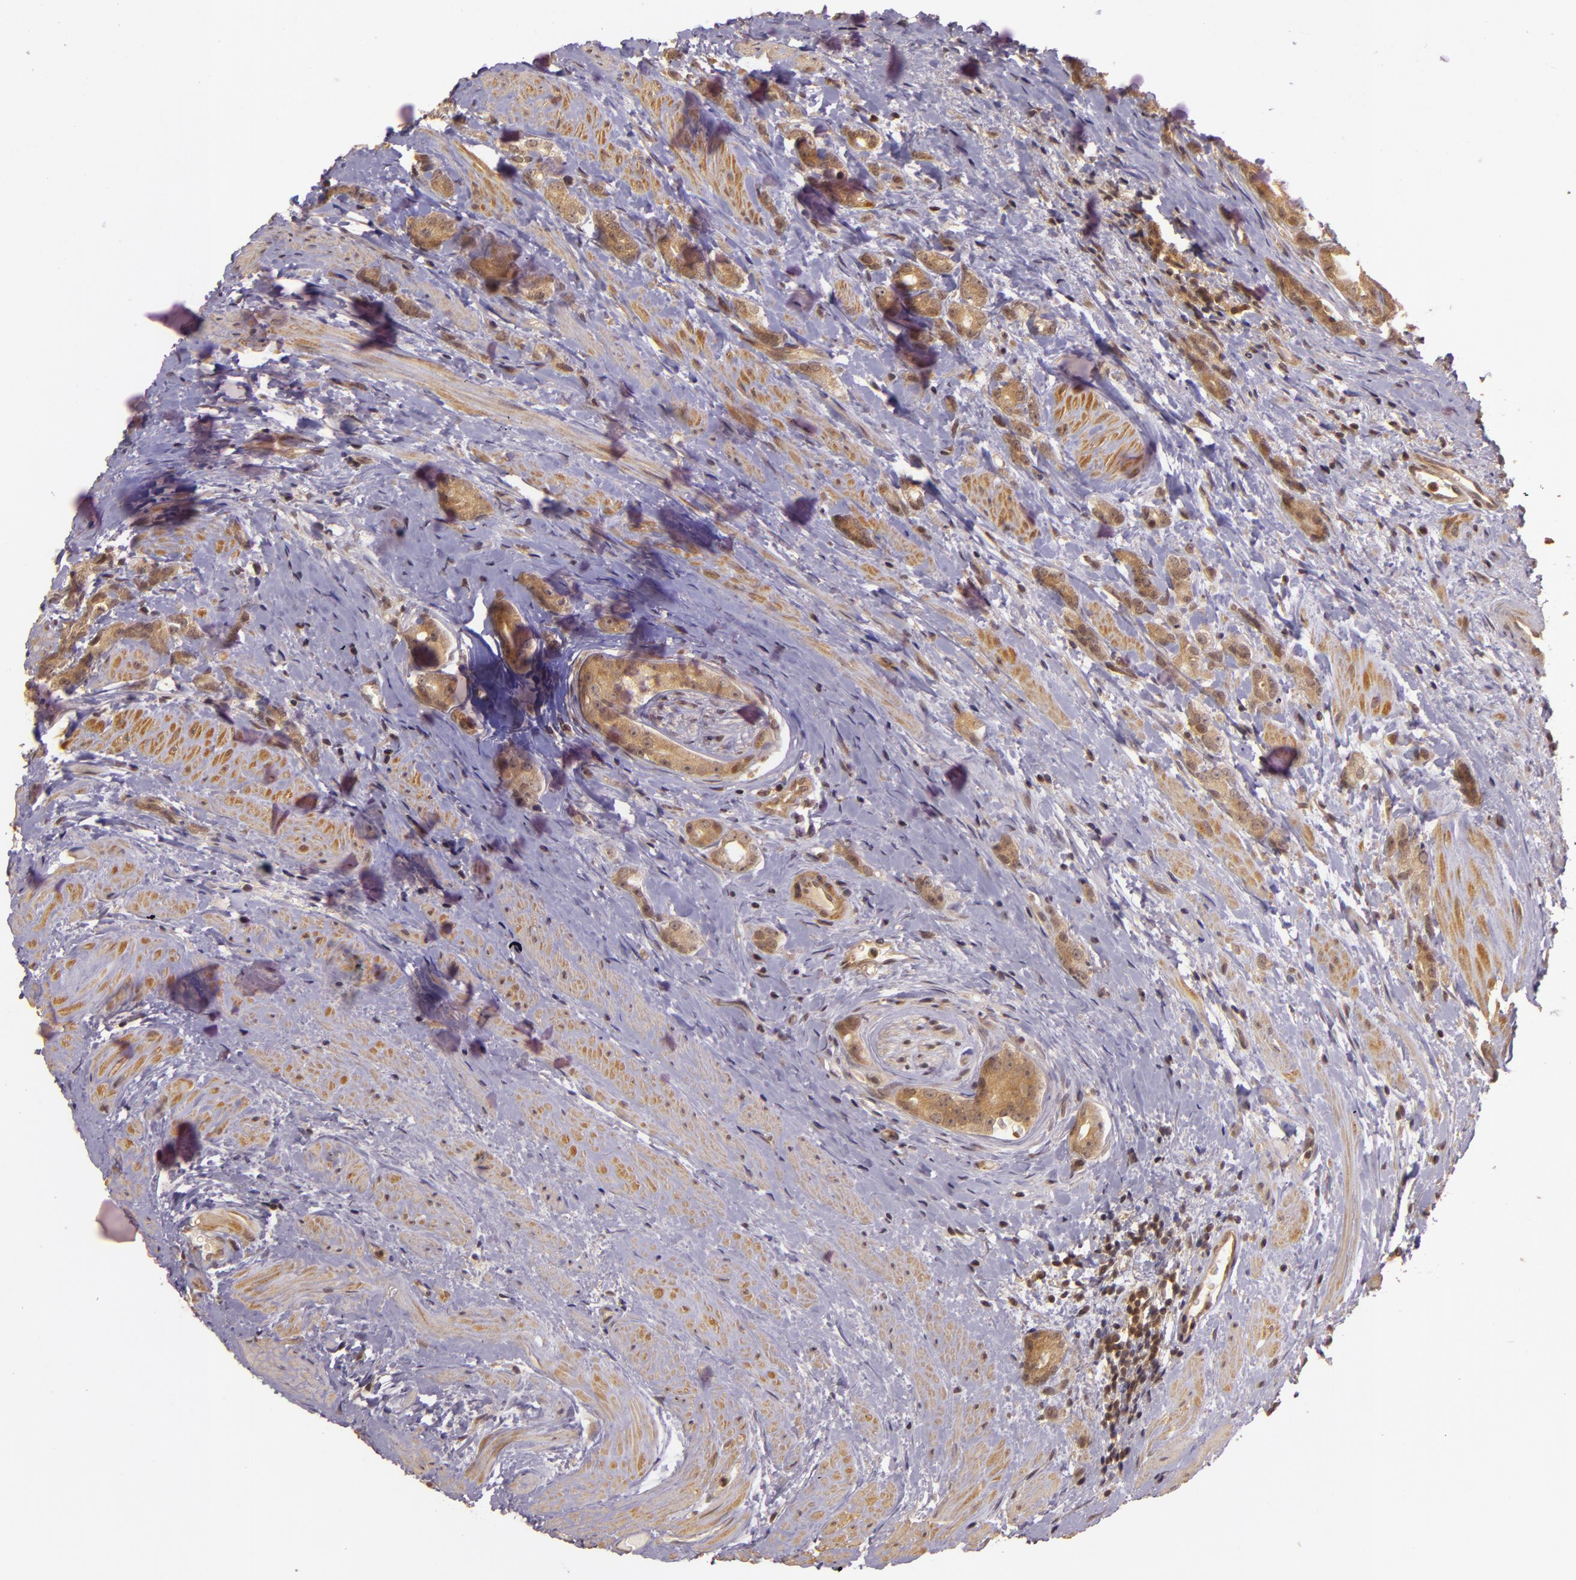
{"staining": {"intensity": "moderate", "quantity": ">75%", "location": "cytoplasmic/membranous"}, "tissue": "prostate cancer", "cell_type": "Tumor cells", "image_type": "cancer", "snomed": [{"axis": "morphology", "description": "Adenocarcinoma, Medium grade"}, {"axis": "topography", "description": "Prostate"}], "caption": "This photomicrograph shows prostate cancer stained with immunohistochemistry (IHC) to label a protein in brown. The cytoplasmic/membranous of tumor cells show moderate positivity for the protein. Nuclei are counter-stained blue.", "gene": "TXNRD2", "patient": {"sex": "male", "age": 59}}